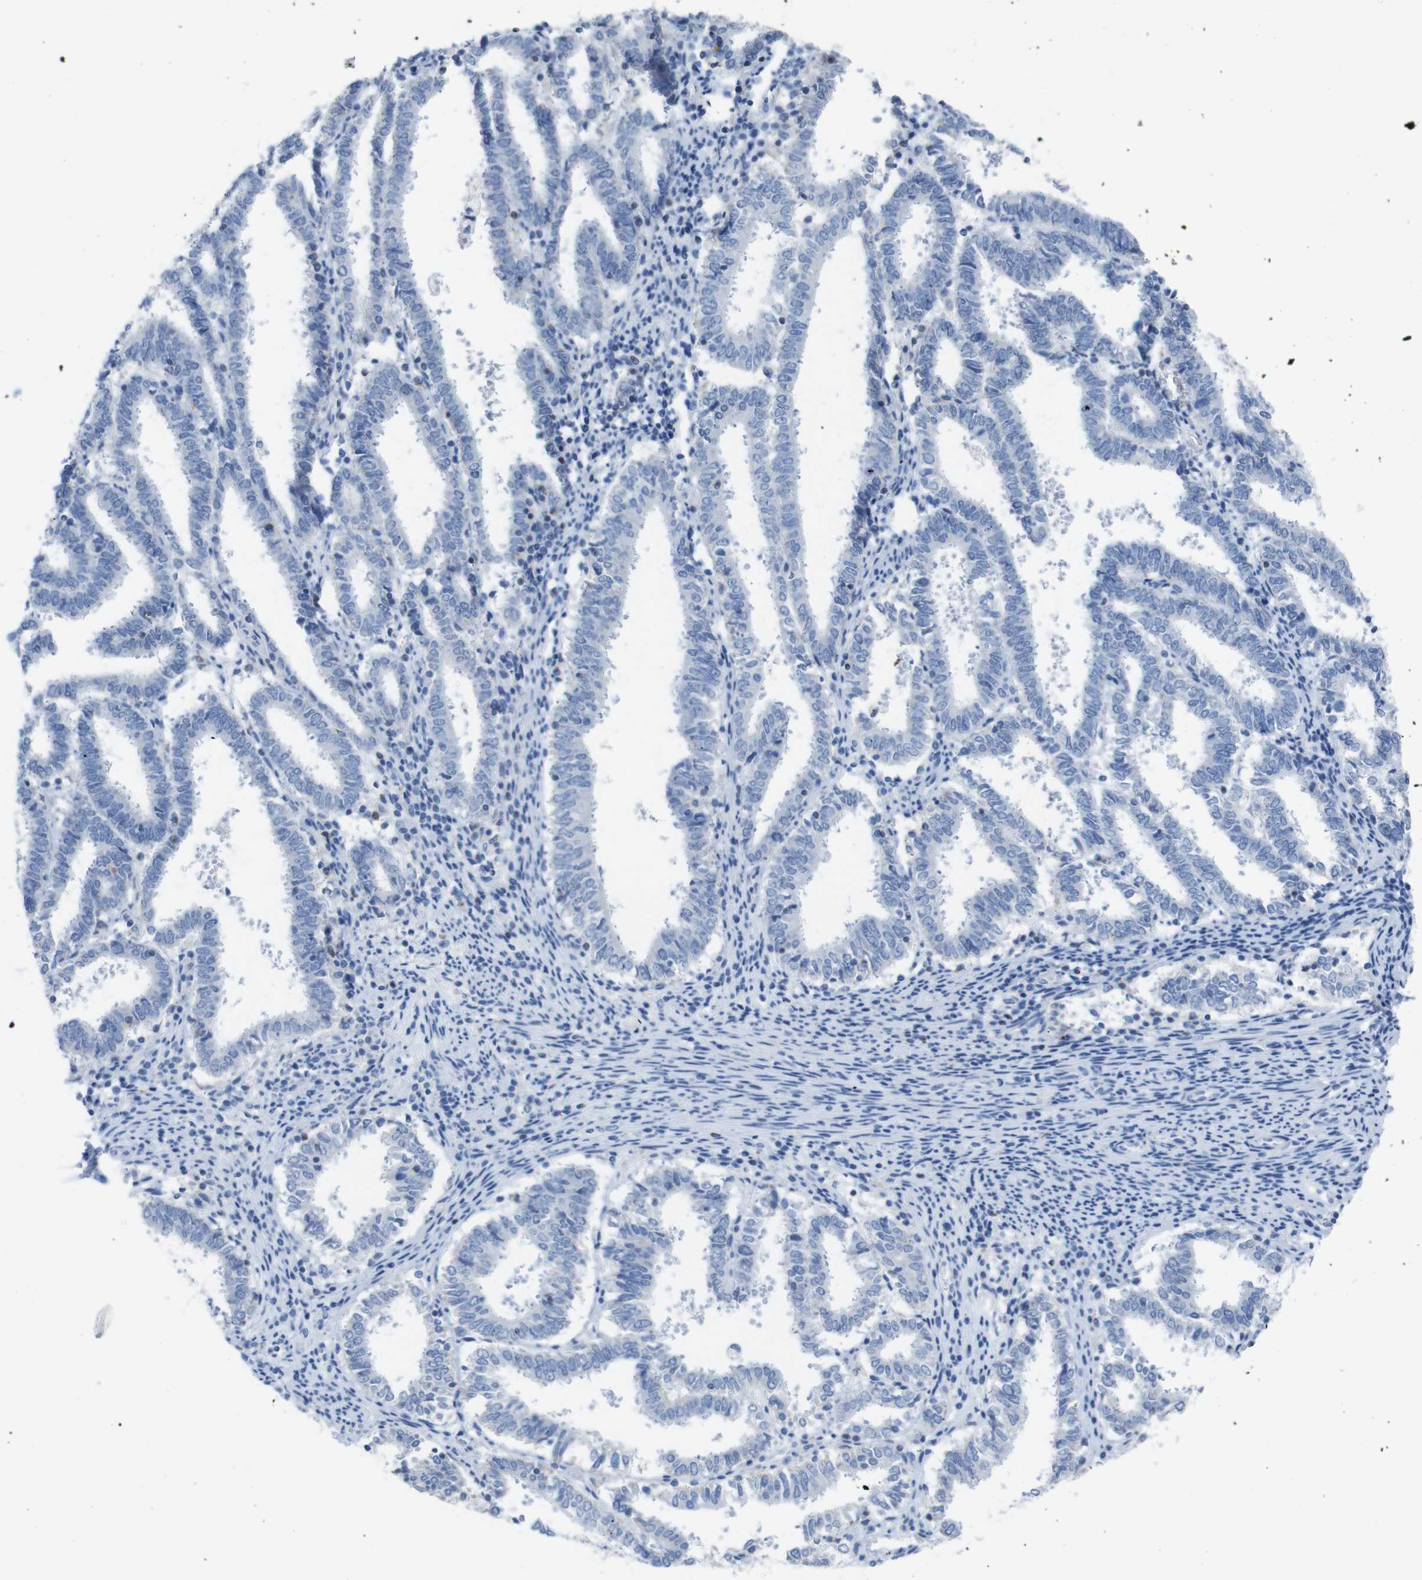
{"staining": {"intensity": "negative", "quantity": "none", "location": "none"}, "tissue": "endometrial cancer", "cell_type": "Tumor cells", "image_type": "cancer", "snomed": [{"axis": "morphology", "description": "Adenocarcinoma, NOS"}, {"axis": "topography", "description": "Uterus"}], "caption": "IHC of endometrial cancer reveals no positivity in tumor cells. Brightfield microscopy of immunohistochemistry (IHC) stained with DAB (3,3'-diaminobenzidine) (brown) and hematoxylin (blue), captured at high magnification.", "gene": "LAG3", "patient": {"sex": "female", "age": 83}}